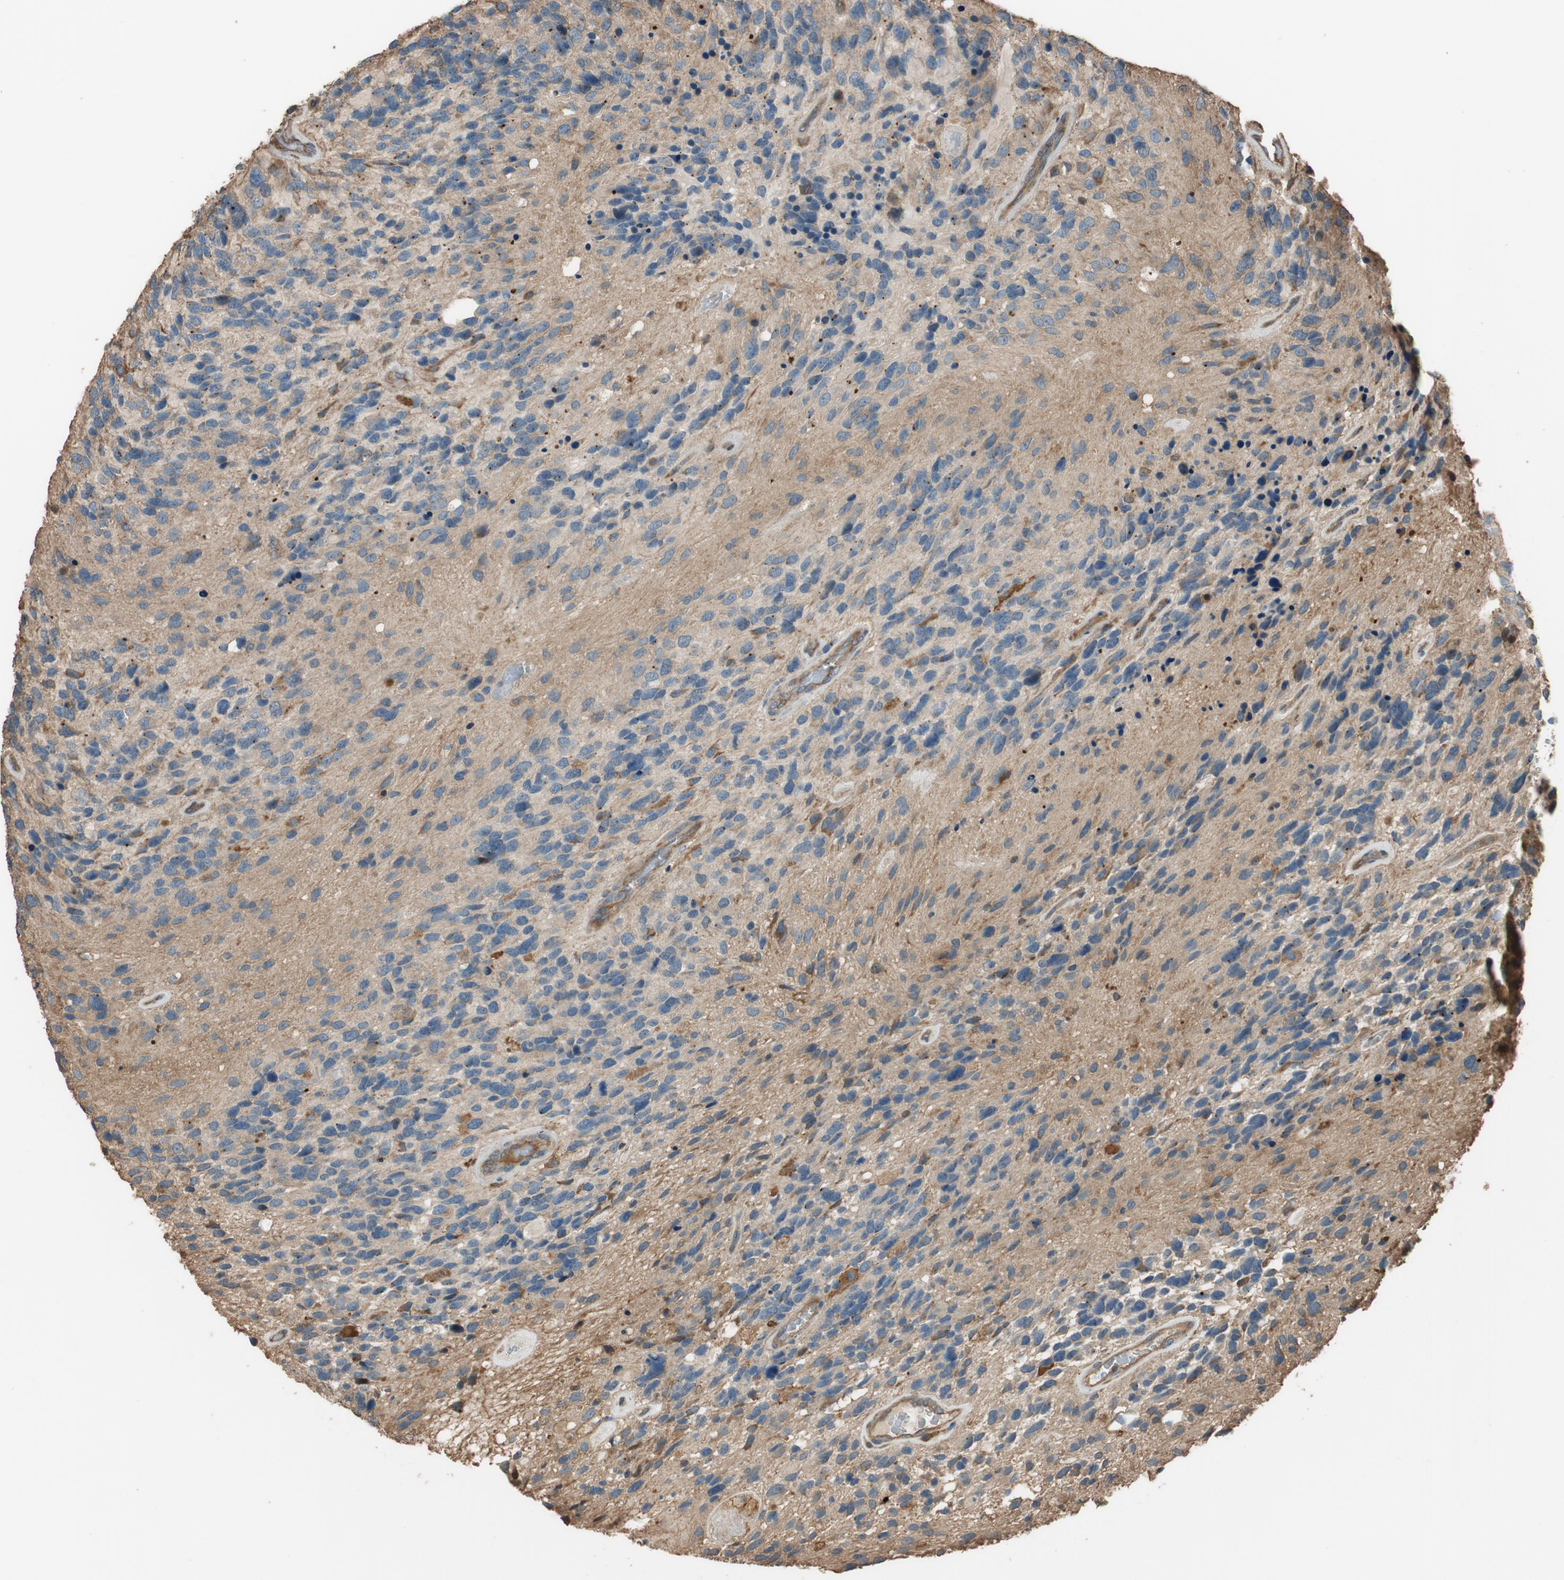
{"staining": {"intensity": "moderate", "quantity": "<25%", "location": "cytoplasmic/membranous"}, "tissue": "glioma", "cell_type": "Tumor cells", "image_type": "cancer", "snomed": [{"axis": "morphology", "description": "Glioma, malignant, High grade"}, {"axis": "topography", "description": "Brain"}], "caption": "Protein expression analysis of glioma exhibits moderate cytoplasmic/membranous positivity in approximately <25% of tumor cells.", "gene": "MST1R", "patient": {"sex": "female", "age": 58}}